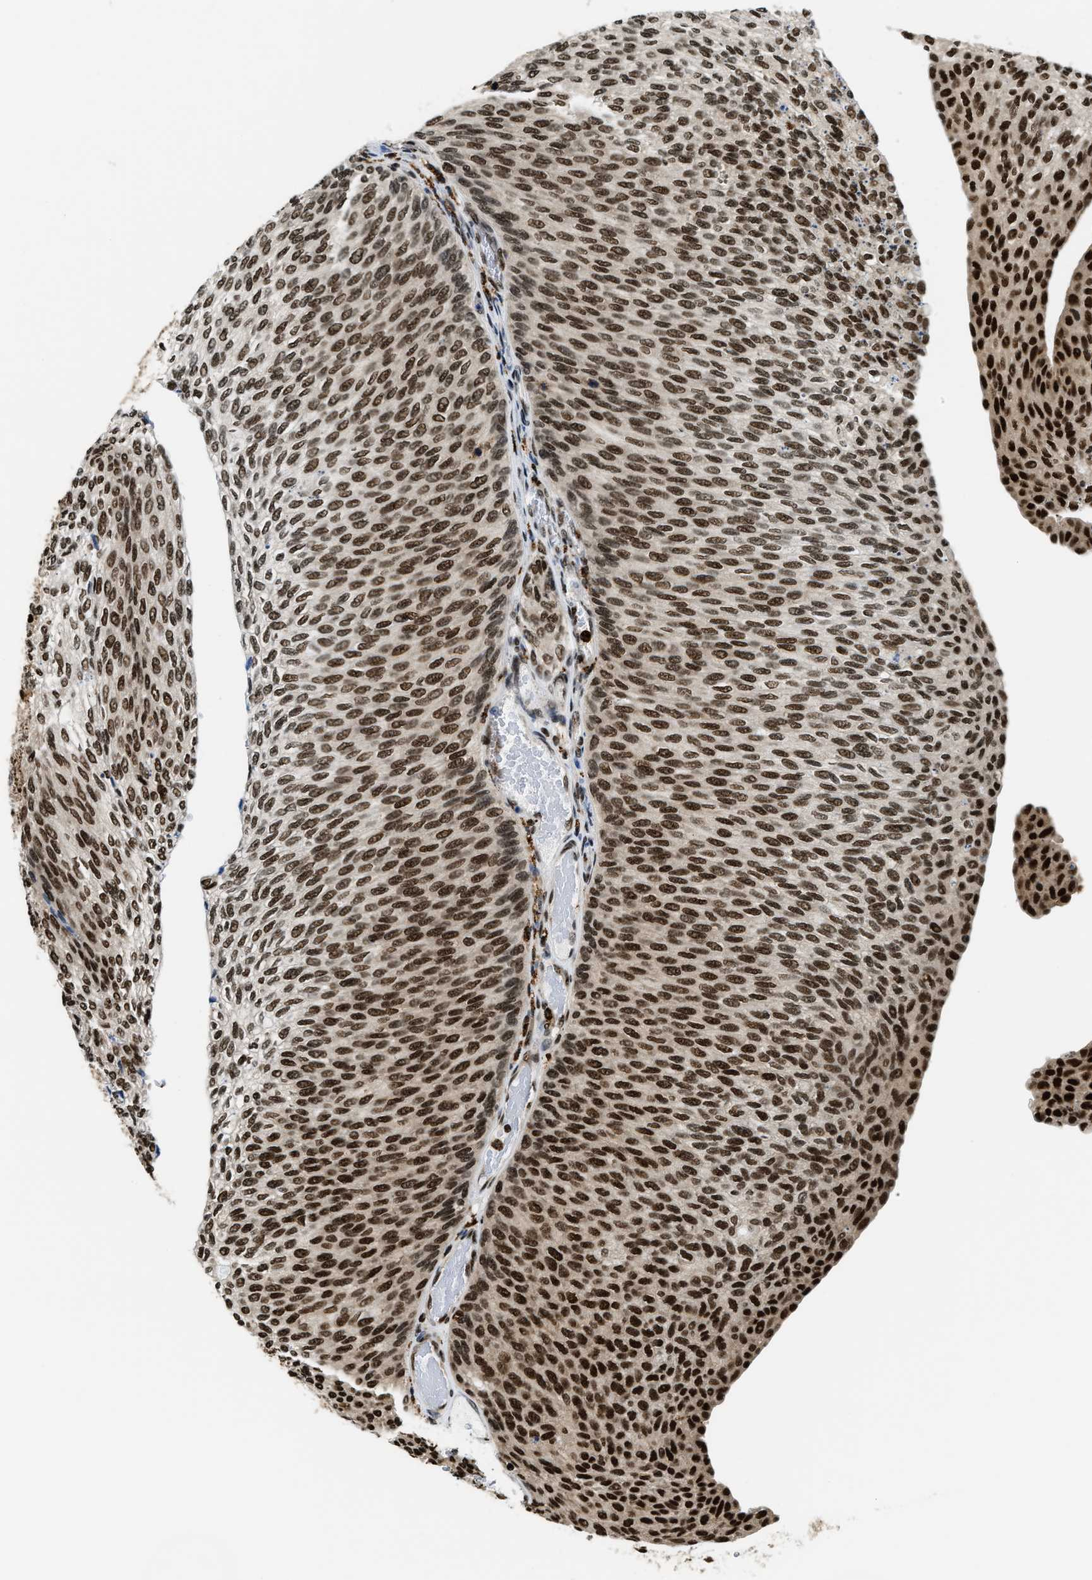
{"staining": {"intensity": "strong", "quantity": "25%-75%", "location": "nuclear"}, "tissue": "urothelial cancer", "cell_type": "Tumor cells", "image_type": "cancer", "snomed": [{"axis": "morphology", "description": "Urothelial carcinoma, Low grade"}, {"axis": "topography", "description": "Urinary bladder"}], "caption": "Immunohistochemistry image of neoplastic tissue: human urothelial carcinoma (low-grade) stained using immunohistochemistry reveals high levels of strong protein expression localized specifically in the nuclear of tumor cells, appearing as a nuclear brown color.", "gene": "CCNDBP1", "patient": {"sex": "female", "age": 79}}